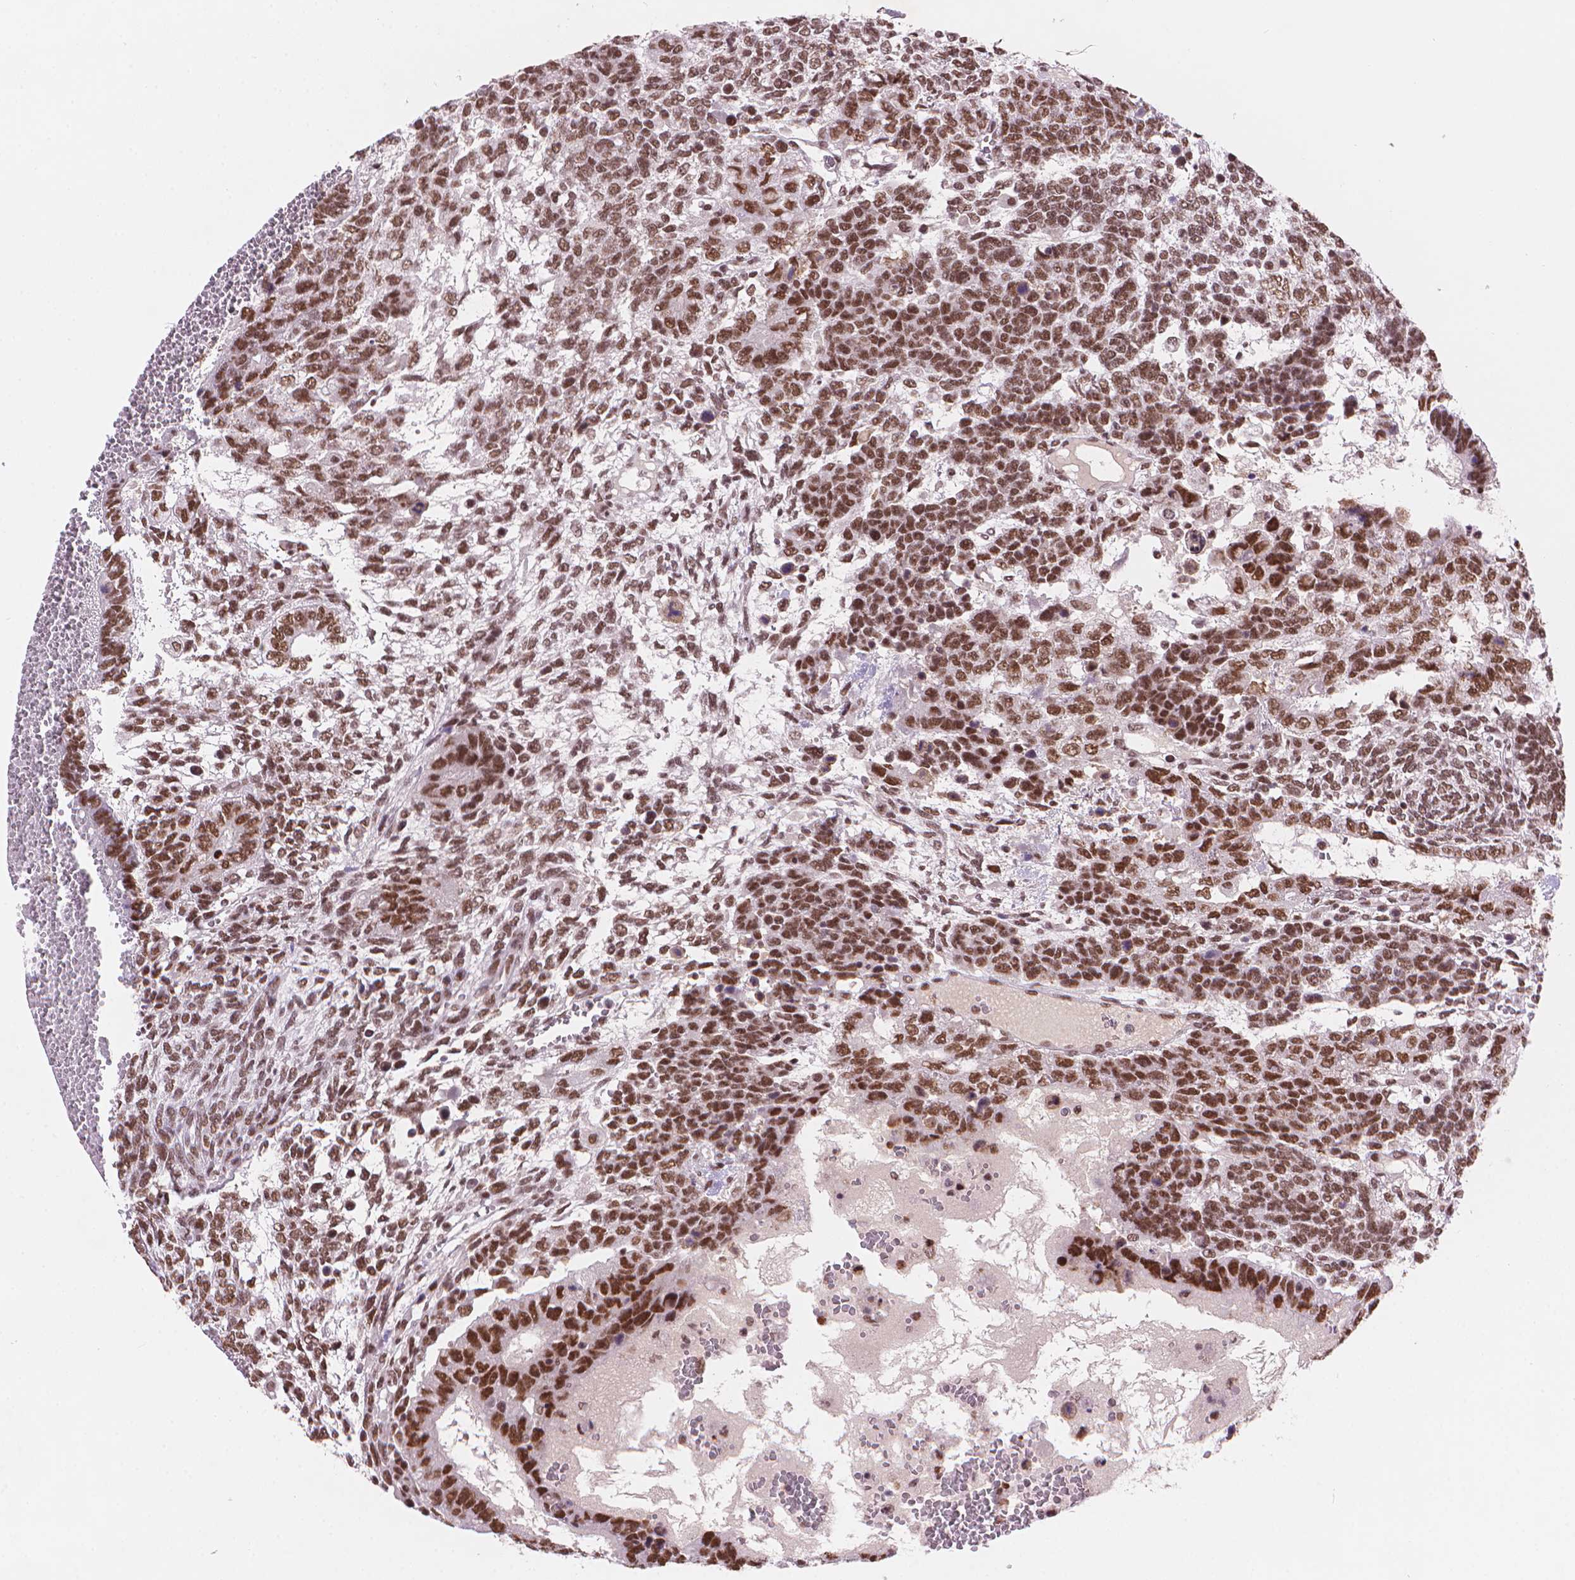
{"staining": {"intensity": "moderate", "quantity": ">75%", "location": "nuclear"}, "tissue": "testis cancer", "cell_type": "Tumor cells", "image_type": "cancer", "snomed": [{"axis": "morphology", "description": "Normal tissue, NOS"}, {"axis": "morphology", "description": "Carcinoma, Embryonal, NOS"}, {"axis": "topography", "description": "Testis"}, {"axis": "topography", "description": "Epididymis"}], "caption": "Testis cancer (embryonal carcinoma) stained for a protein (brown) demonstrates moderate nuclear positive staining in approximately >75% of tumor cells.", "gene": "RPA4", "patient": {"sex": "male", "age": 23}}